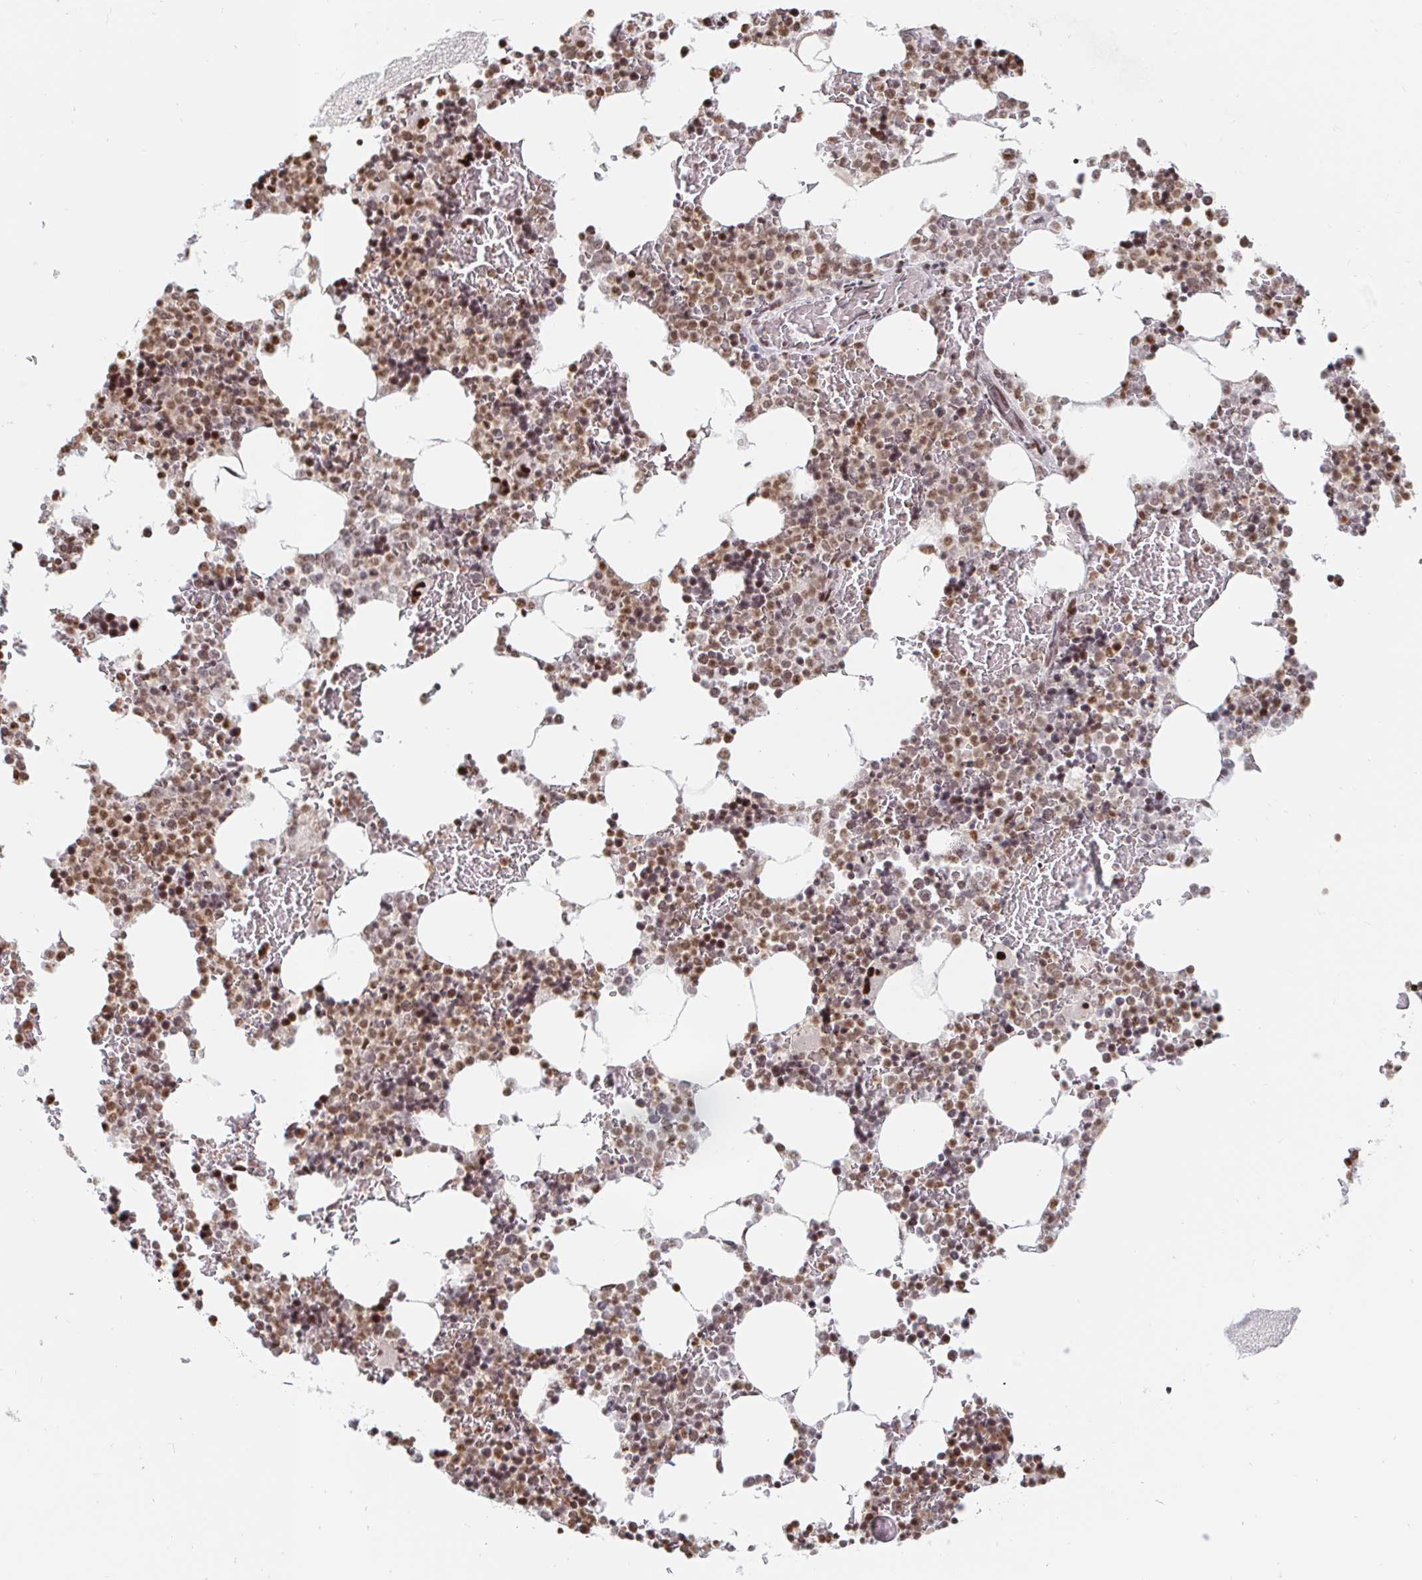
{"staining": {"intensity": "moderate", "quantity": ">75%", "location": "nuclear"}, "tissue": "bone marrow", "cell_type": "Hematopoietic cells", "image_type": "normal", "snomed": [{"axis": "morphology", "description": "Normal tissue, NOS"}, {"axis": "topography", "description": "Bone marrow"}], "caption": "Bone marrow stained with IHC displays moderate nuclear expression in approximately >75% of hematopoietic cells.", "gene": "HOXC10", "patient": {"sex": "female", "age": 42}}